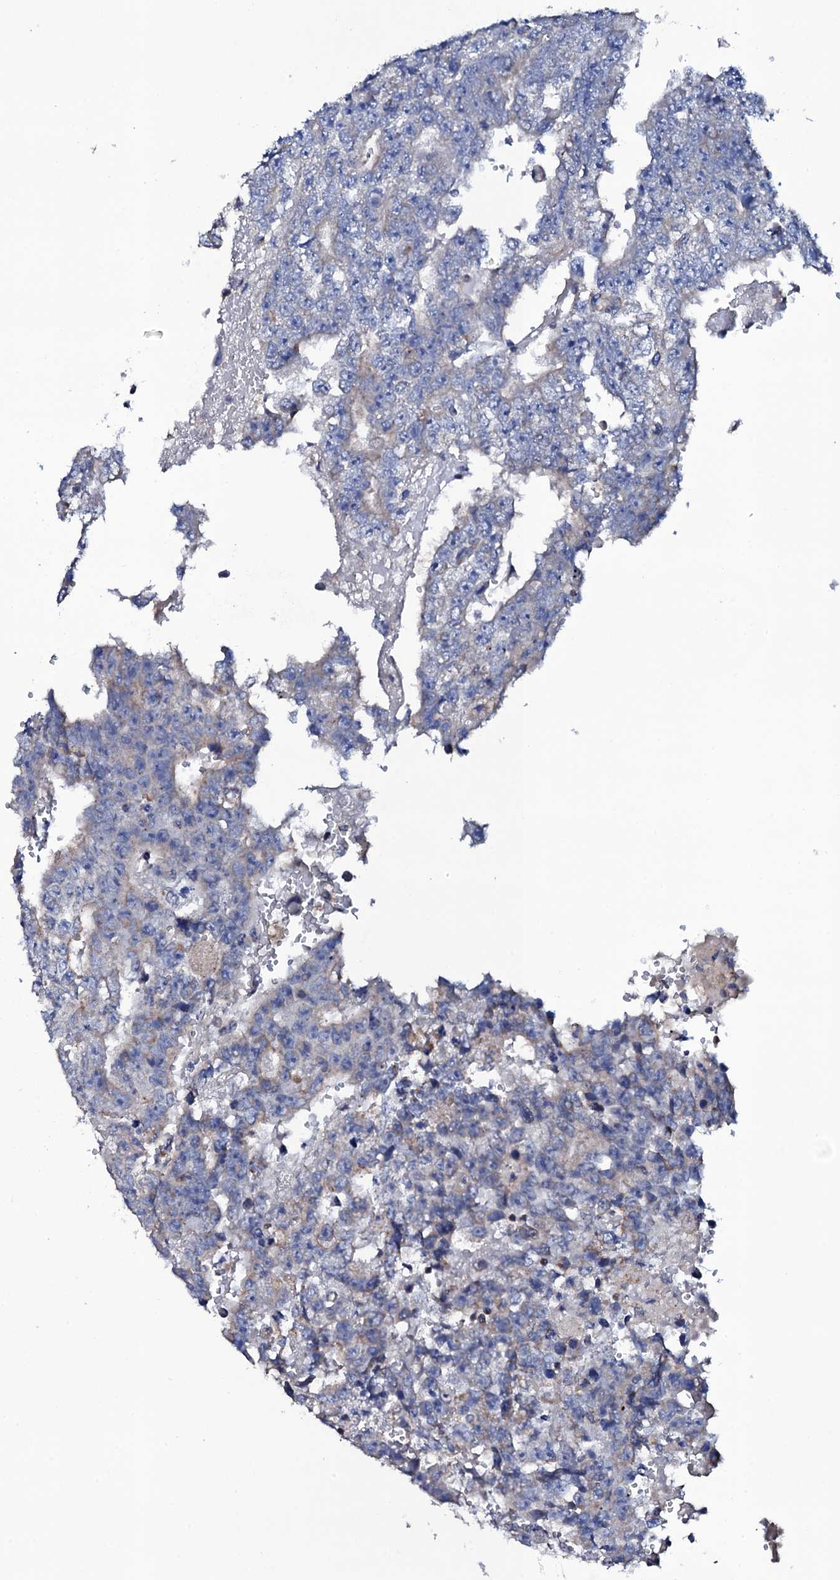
{"staining": {"intensity": "weak", "quantity": "<25%", "location": "cytoplasmic/membranous"}, "tissue": "testis cancer", "cell_type": "Tumor cells", "image_type": "cancer", "snomed": [{"axis": "morphology", "description": "Carcinoma, Embryonal, NOS"}, {"axis": "topography", "description": "Testis"}], "caption": "Tumor cells show no significant protein staining in testis cancer. (DAB (3,3'-diaminobenzidine) immunohistochemistry with hematoxylin counter stain).", "gene": "TCAF2", "patient": {"sex": "male", "age": 25}}